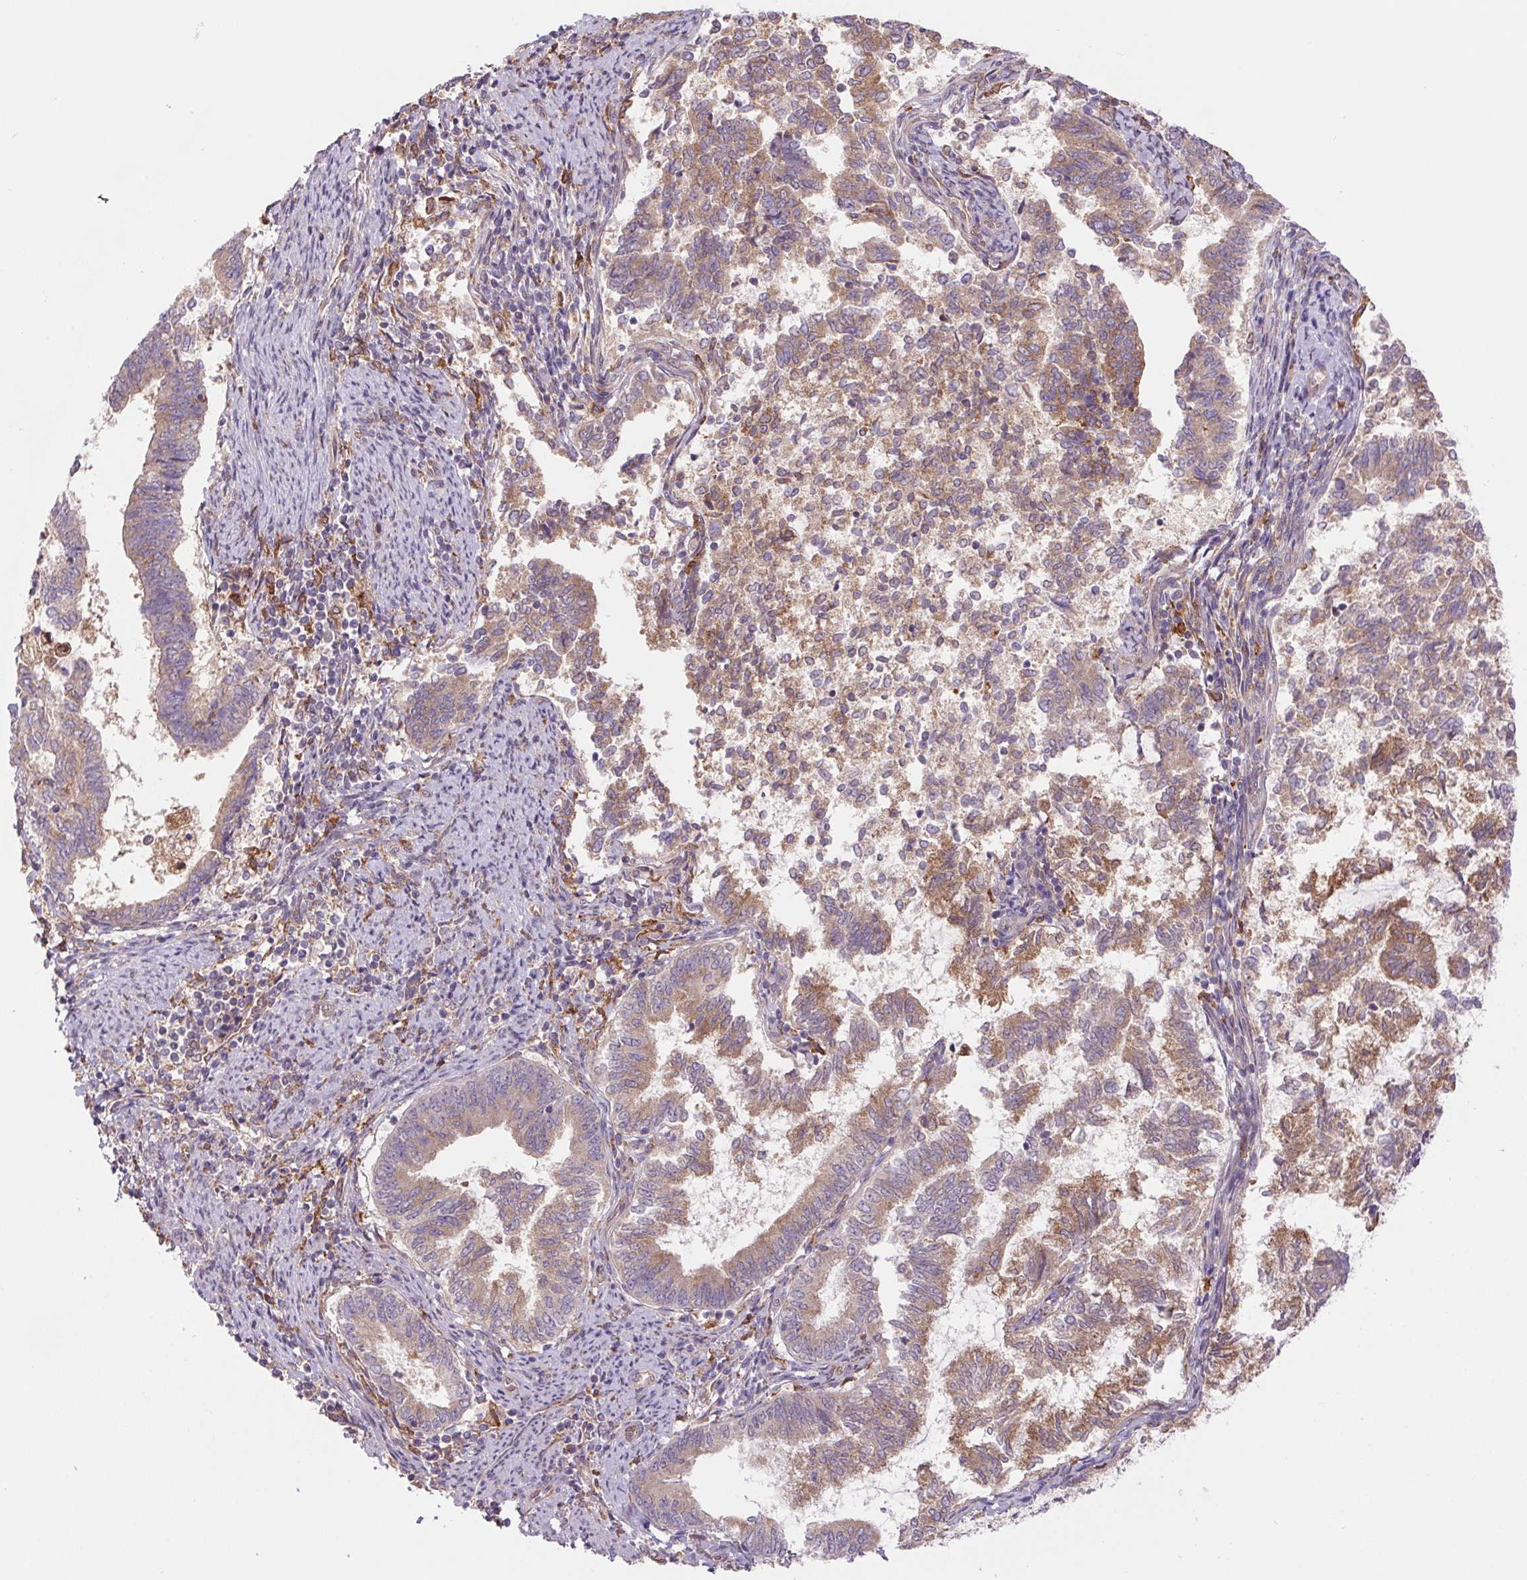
{"staining": {"intensity": "weak", "quantity": ">75%", "location": "cytoplasmic/membranous"}, "tissue": "endometrial cancer", "cell_type": "Tumor cells", "image_type": "cancer", "snomed": [{"axis": "morphology", "description": "Adenocarcinoma, NOS"}, {"axis": "topography", "description": "Endometrium"}], "caption": "Protein expression analysis of human endometrial adenocarcinoma reveals weak cytoplasmic/membranous staining in about >75% of tumor cells.", "gene": "KLHL20", "patient": {"sex": "female", "age": 65}}